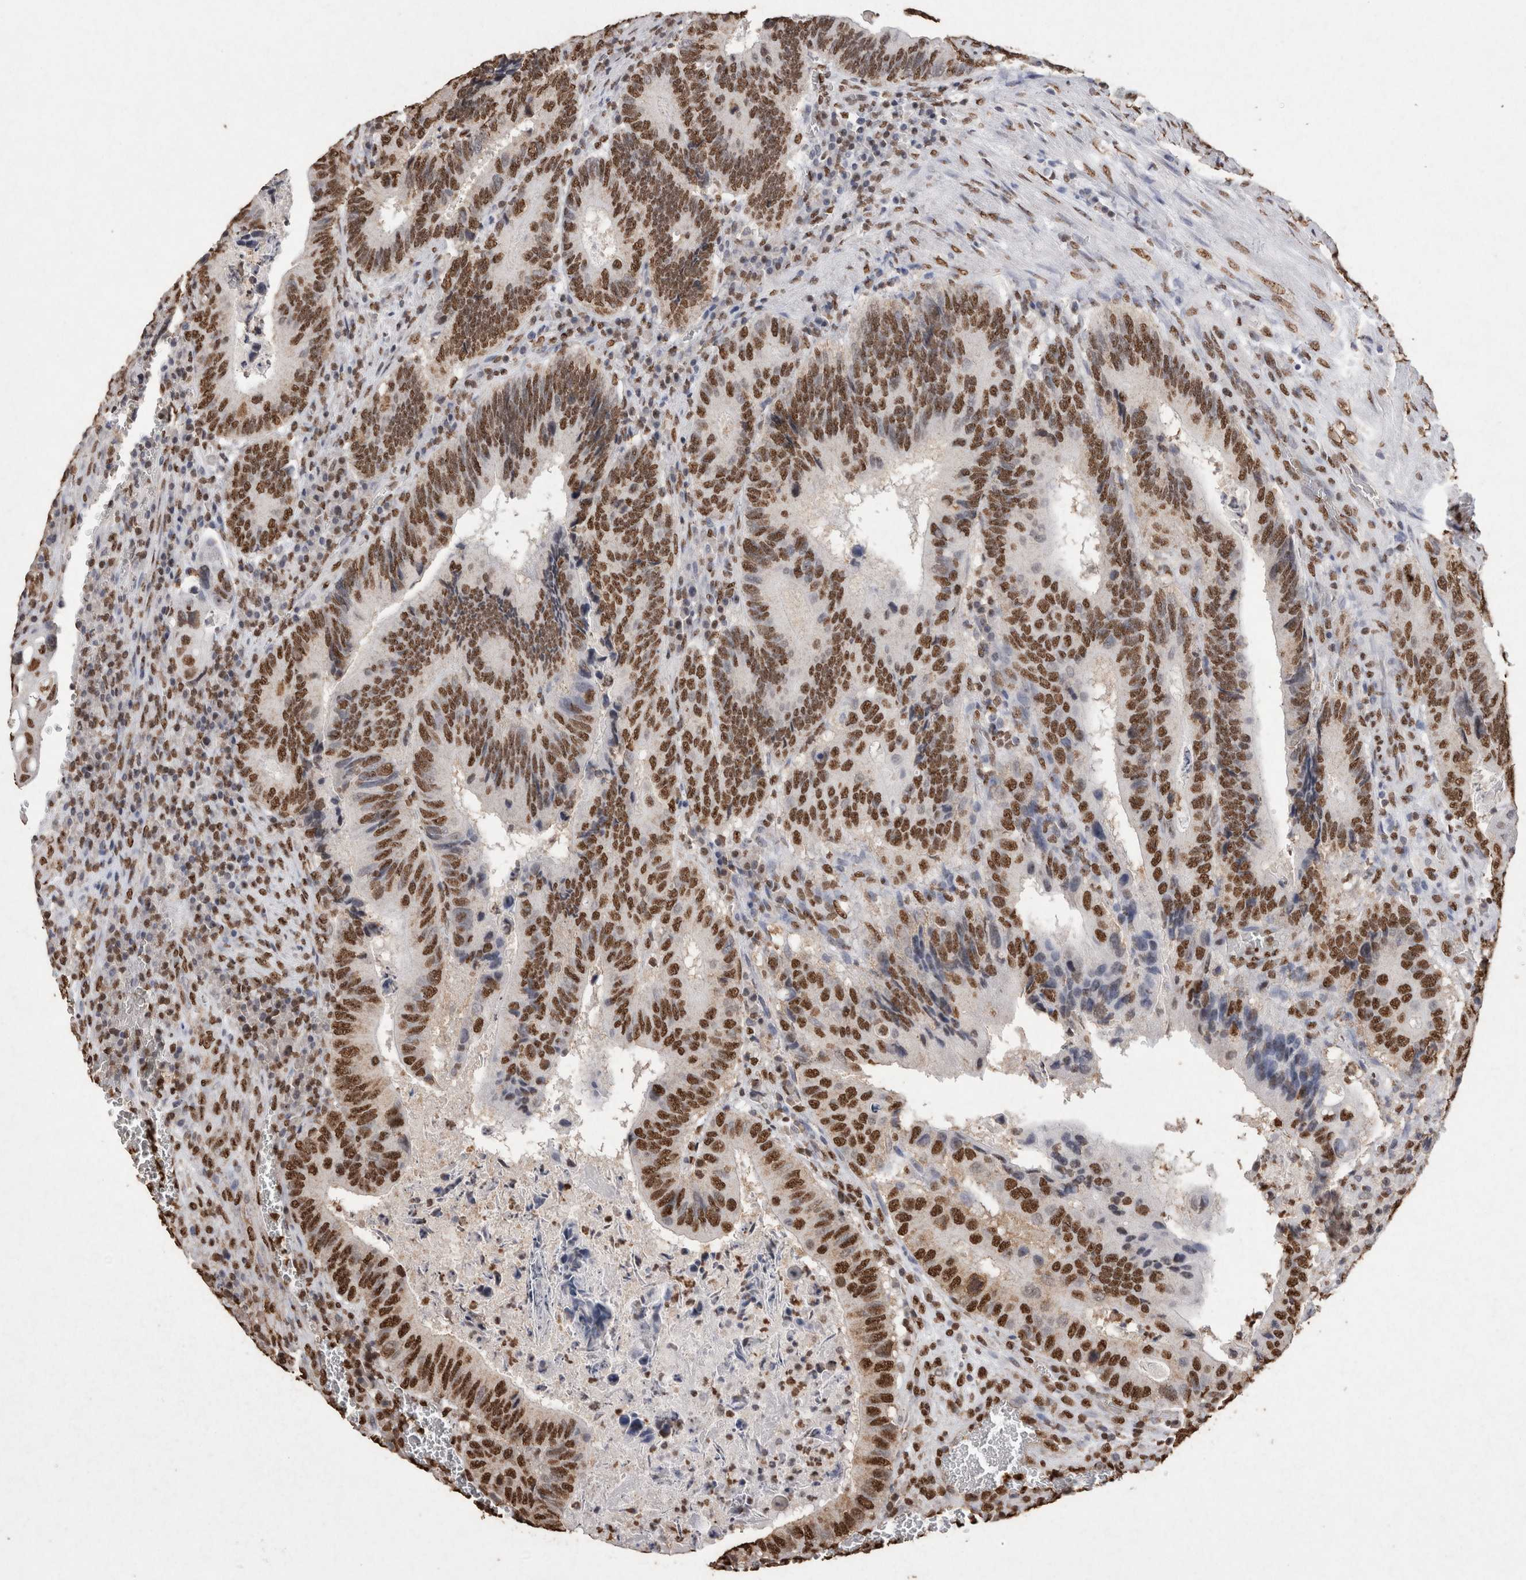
{"staining": {"intensity": "strong", "quantity": ">75%", "location": "nuclear"}, "tissue": "colorectal cancer", "cell_type": "Tumor cells", "image_type": "cancer", "snomed": [{"axis": "morphology", "description": "Adenocarcinoma, NOS"}, {"axis": "topography", "description": "Colon"}], "caption": "A brown stain highlights strong nuclear staining of a protein in colorectal cancer (adenocarcinoma) tumor cells.", "gene": "NTHL1", "patient": {"sex": "male", "age": 72}}